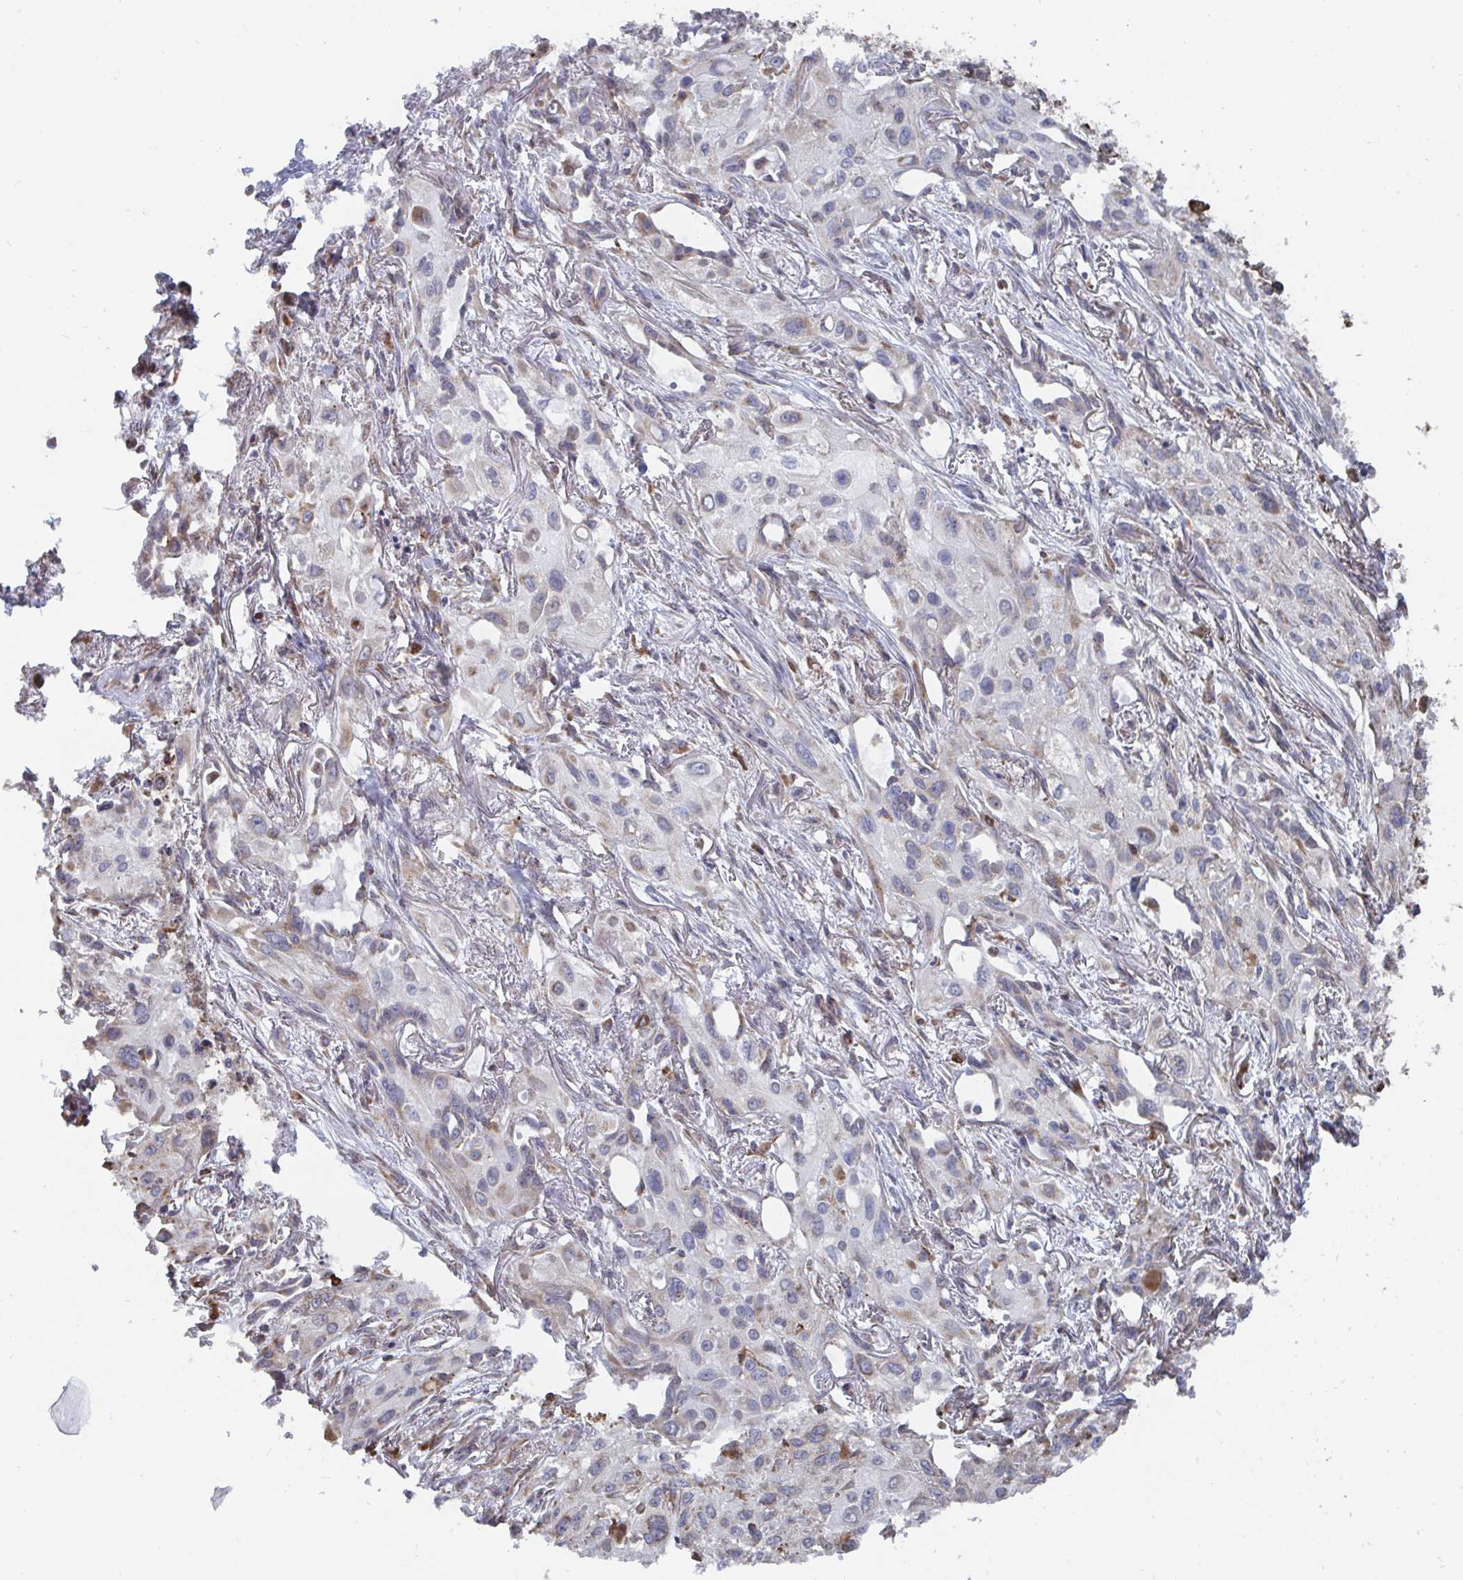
{"staining": {"intensity": "weak", "quantity": "25%-75%", "location": "cytoplasmic/membranous"}, "tissue": "lung cancer", "cell_type": "Tumor cells", "image_type": "cancer", "snomed": [{"axis": "morphology", "description": "Squamous cell carcinoma, NOS"}, {"axis": "topography", "description": "Lung"}], "caption": "The immunohistochemical stain shows weak cytoplasmic/membranous staining in tumor cells of lung cancer tissue.", "gene": "ELAVL1", "patient": {"sex": "male", "age": 71}}